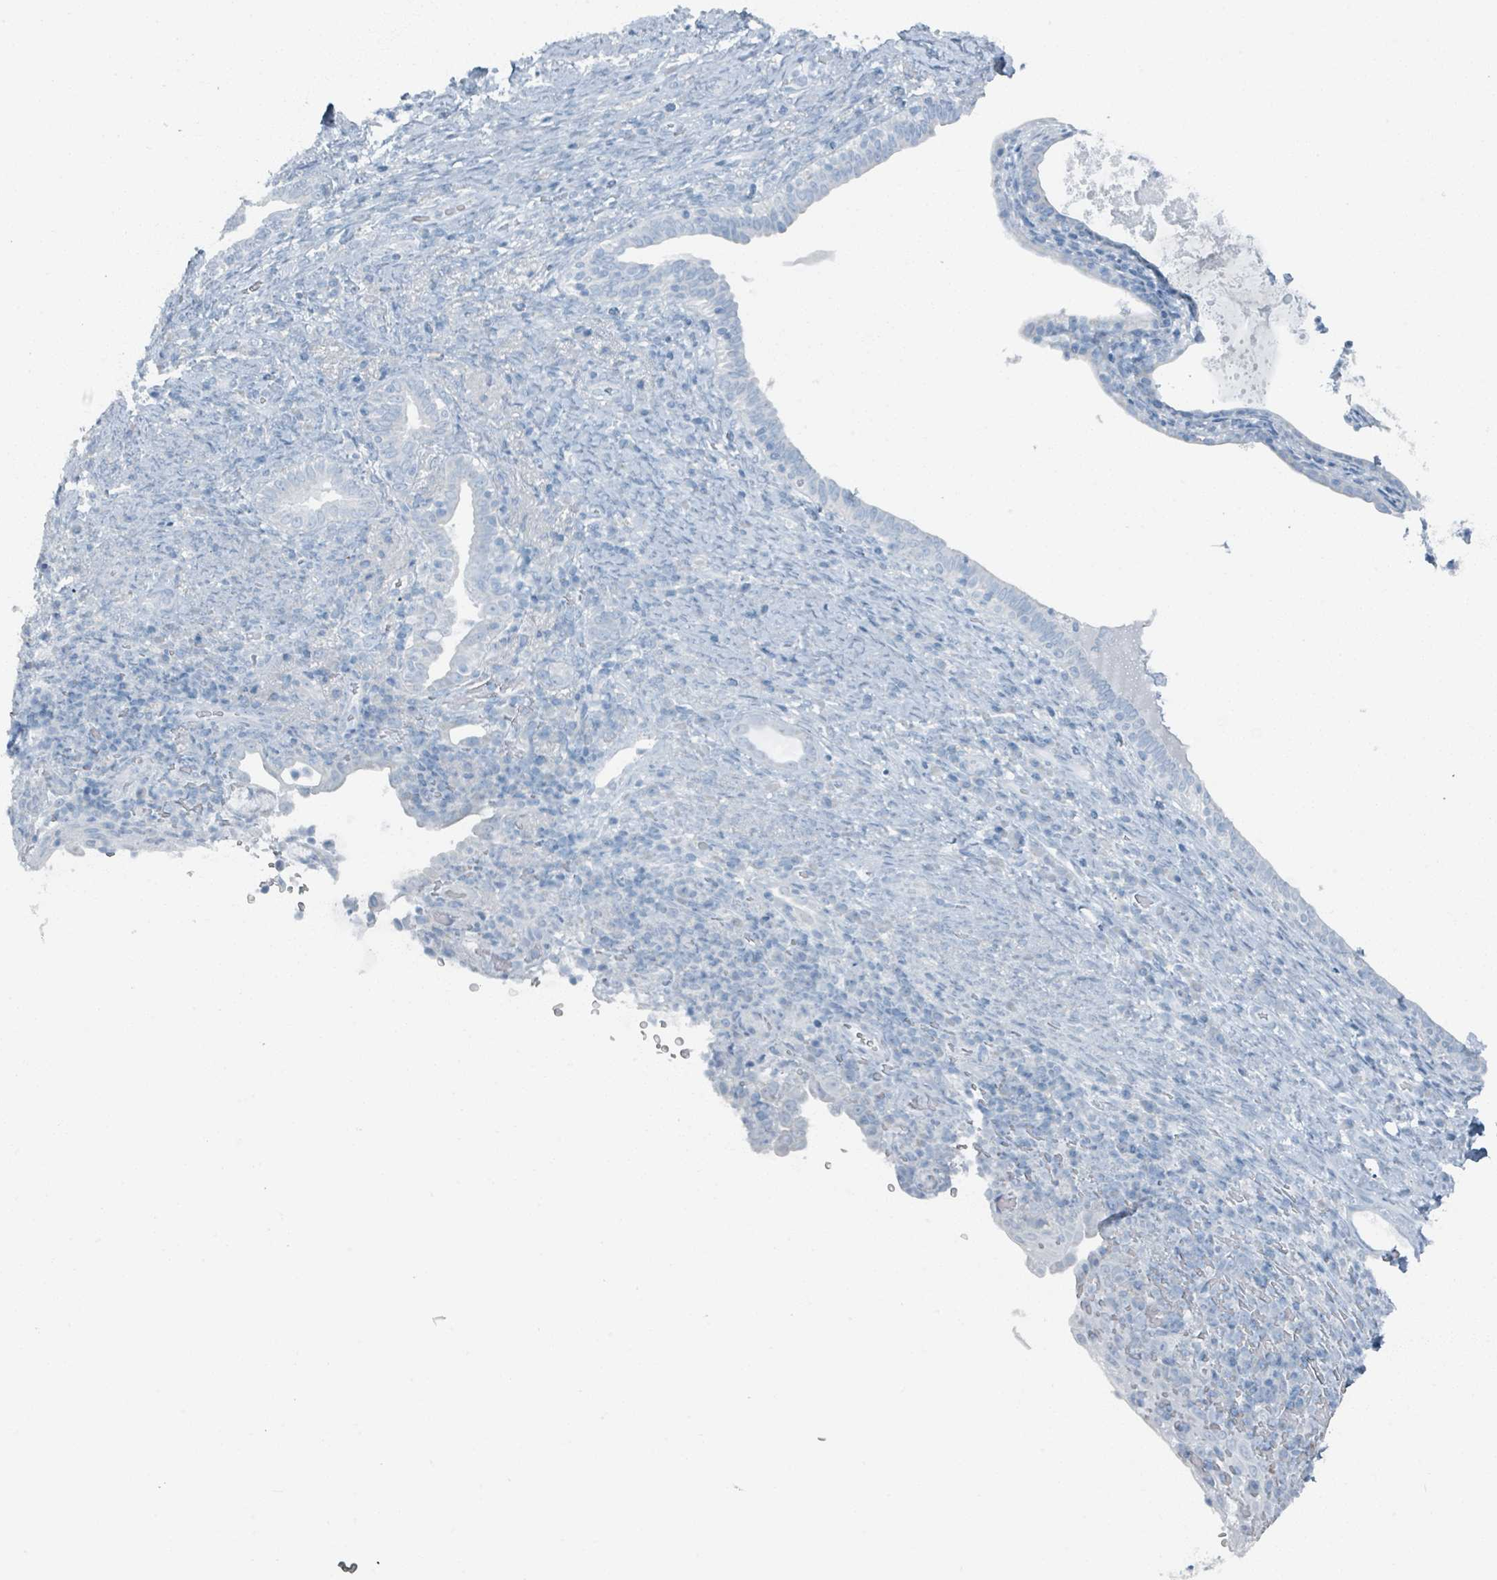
{"staining": {"intensity": "negative", "quantity": "none", "location": "none"}, "tissue": "cervical cancer", "cell_type": "Tumor cells", "image_type": "cancer", "snomed": [{"axis": "morphology", "description": "Squamous cell carcinoma, NOS"}, {"axis": "topography", "description": "Cervix"}], "caption": "An immunohistochemistry micrograph of cervical cancer (squamous cell carcinoma) is shown. There is no staining in tumor cells of cervical cancer (squamous cell carcinoma).", "gene": "GAMT", "patient": {"sex": "female", "age": 52}}